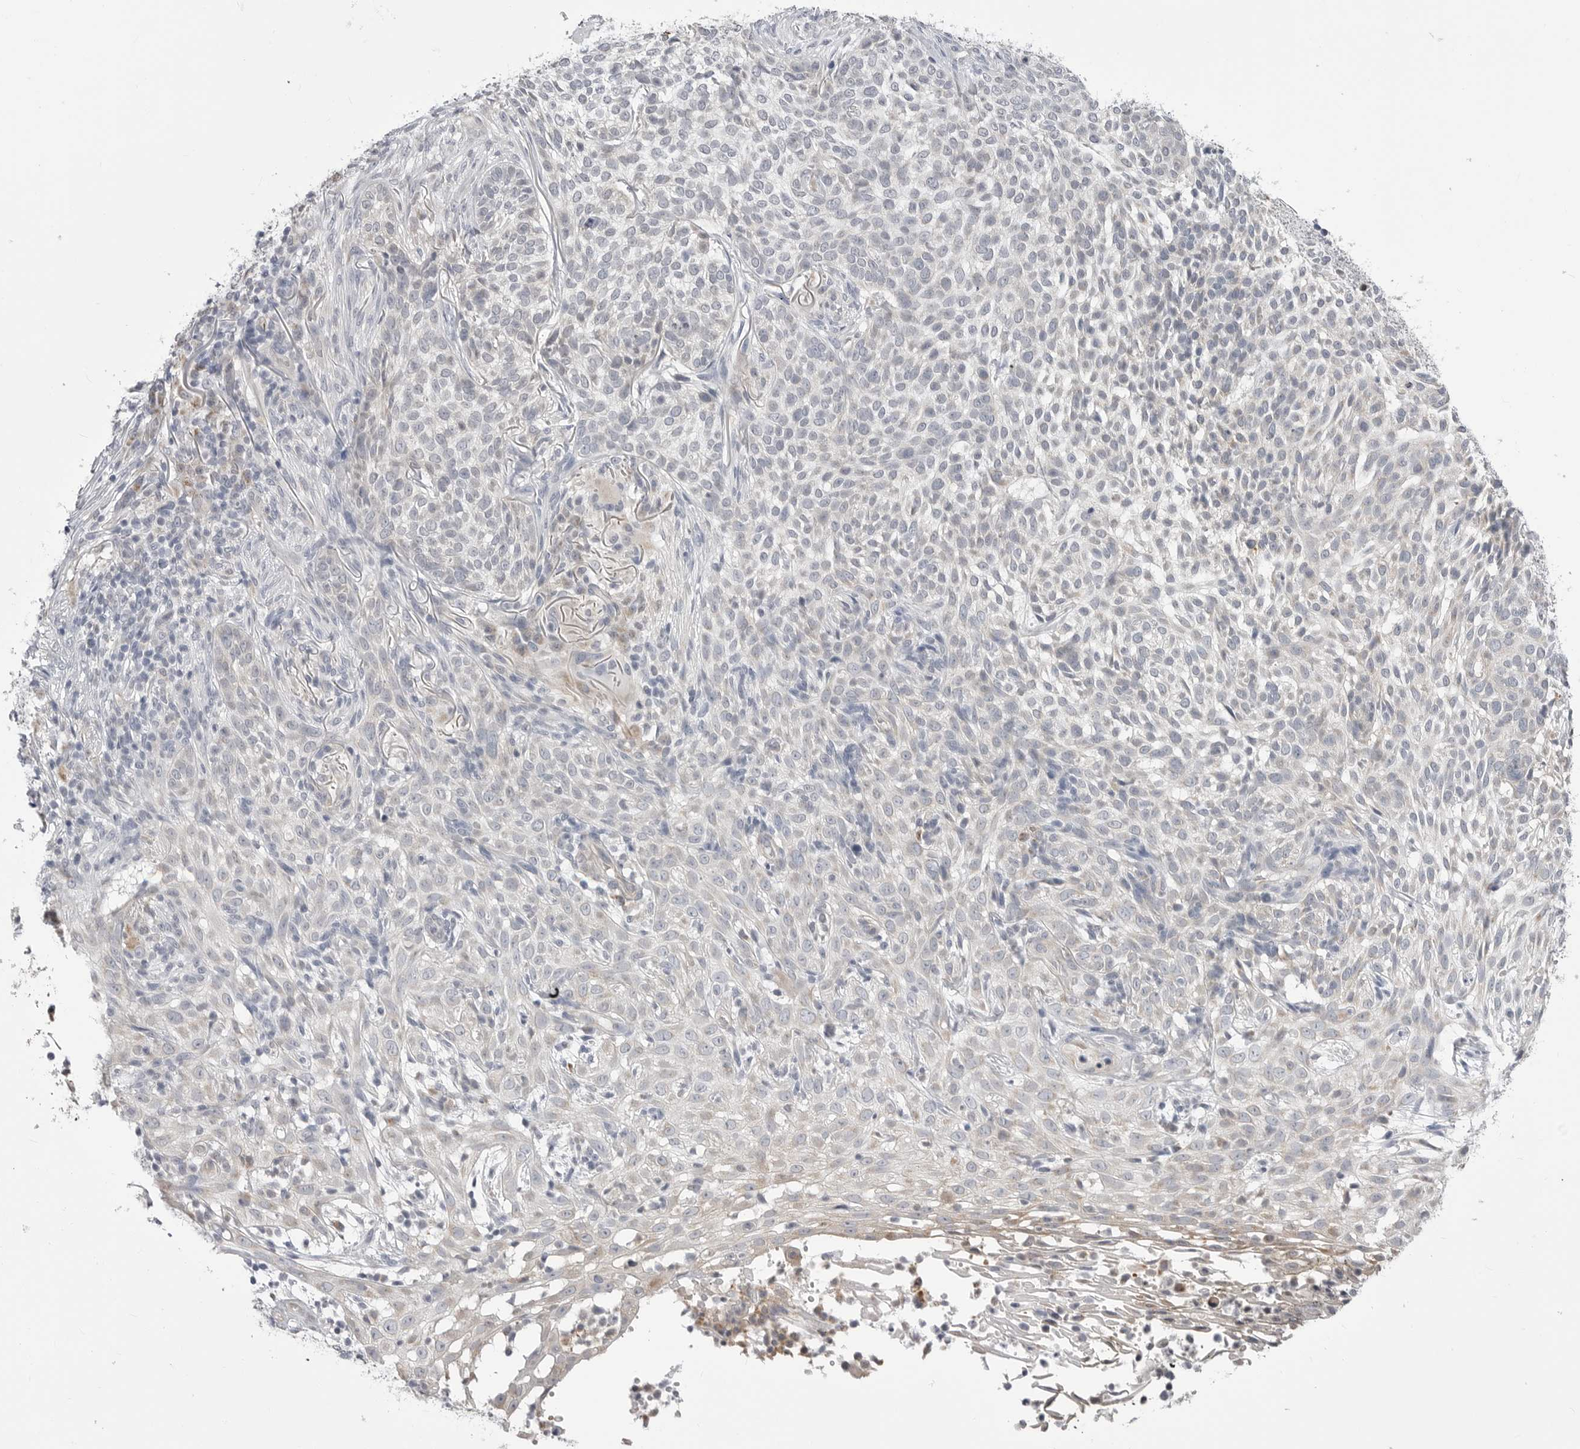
{"staining": {"intensity": "negative", "quantity": "none", "location": "none"}, "tissue": "skin cancer", "cell_type": "Tumor cells", "image_type": "cancer", "snomed": [{"axis": "morphology", "description": "Basal cell carcinoma"}, {"axis": "topography", "description": "Skin"}], "caption": "Skin cancer (basal cell carcinoma) was stained to show a protein in brown. There is no significant staining in tumor cells.", "gene": "FH", "patient": {"sex": "female", "age": 64}}